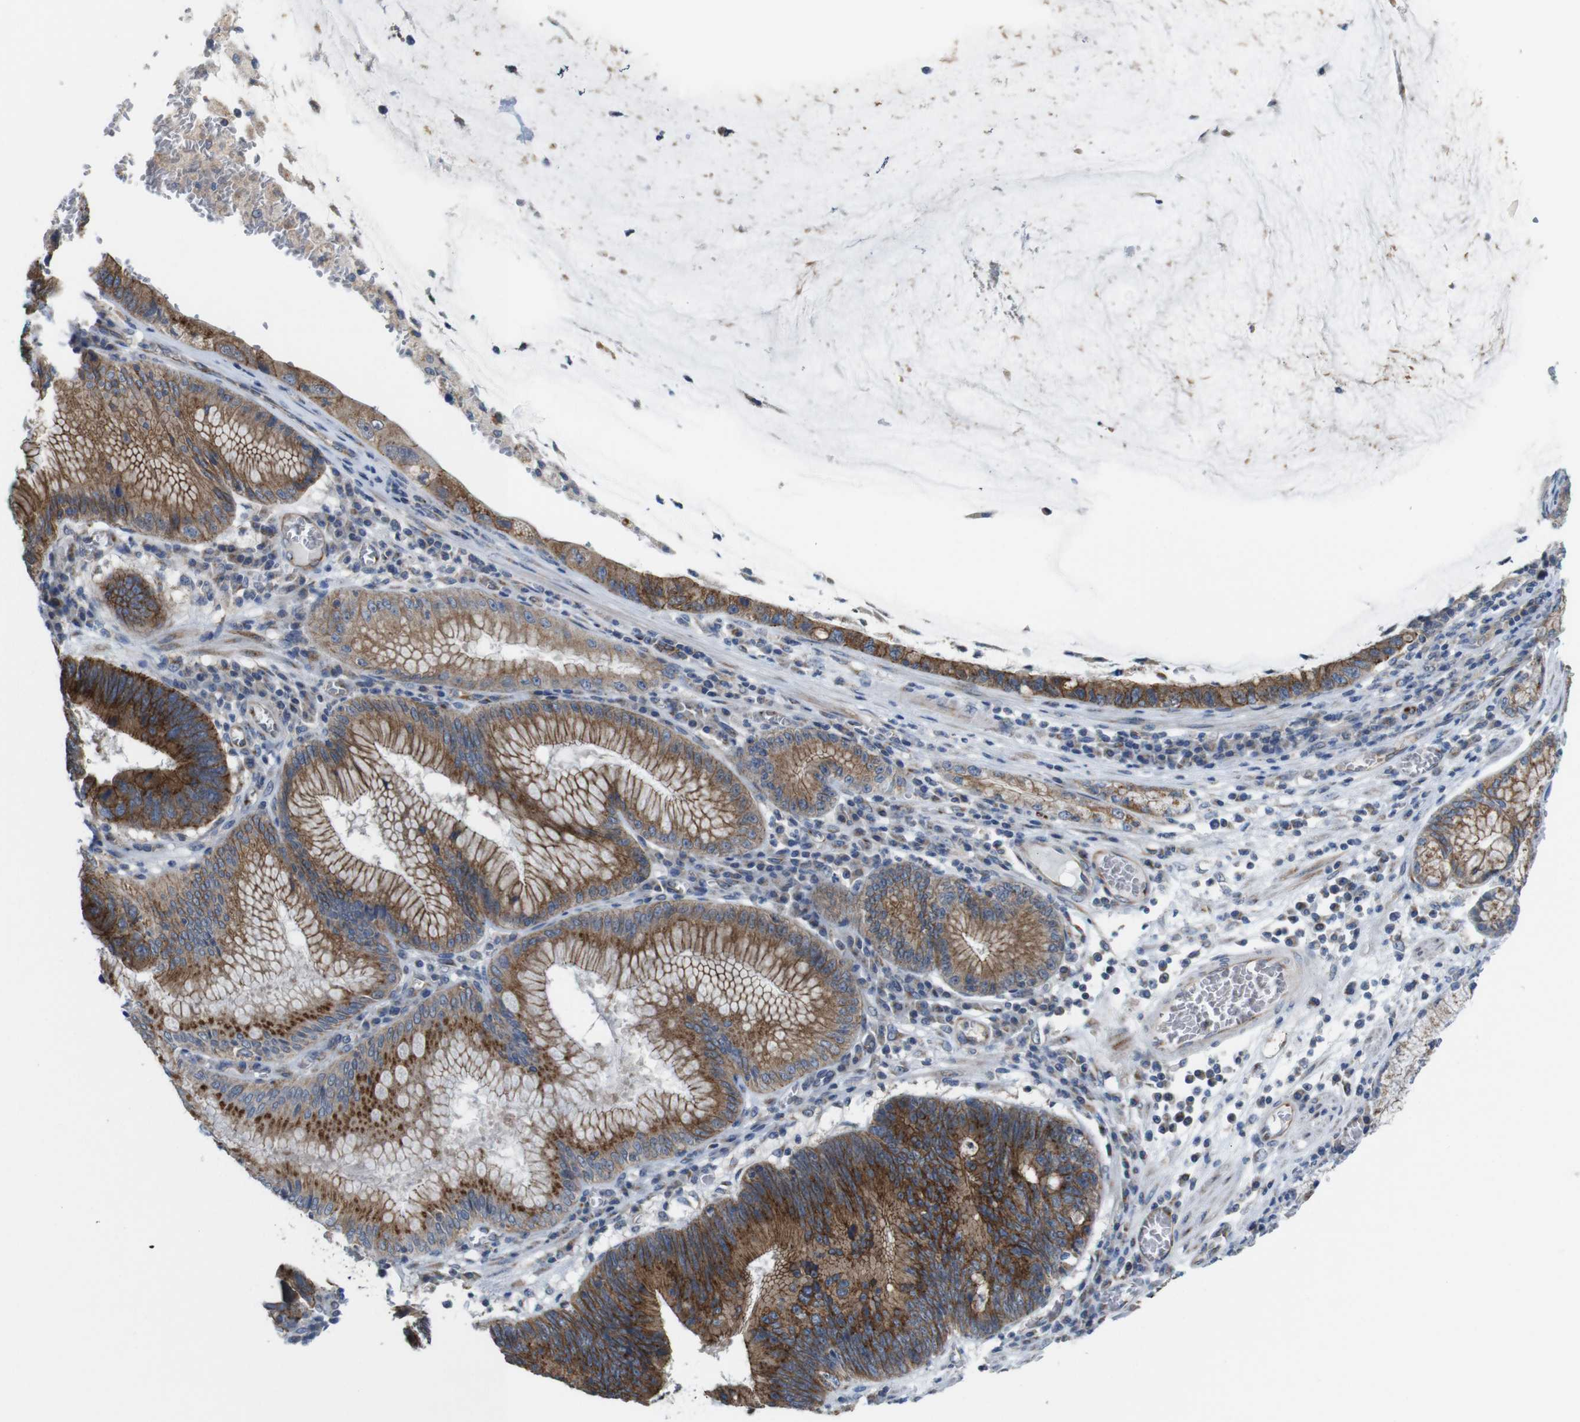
{"staining": {"intensity": "strong", "quantity": "25%-75%", "location": "cytoplasmic/membranous"}, "tissue": "stomach cancer", "cell_type": "Tumor cells", "image_type": "cancer", "snomed": [{"axis": "morphology", "description": "Adenocarcinoma, NOS"}, {"axis": "topography", "description": "Stomach"}], "caption": "DAB immunohistochemical staining of human stomach adenocarcinoma demonstrates strong cytoplasmic/membranous protein expression in about 25%-75% of tumor cells.", "gene": "EFCAB14", "patient": {"sex": "male", "age": 59}}